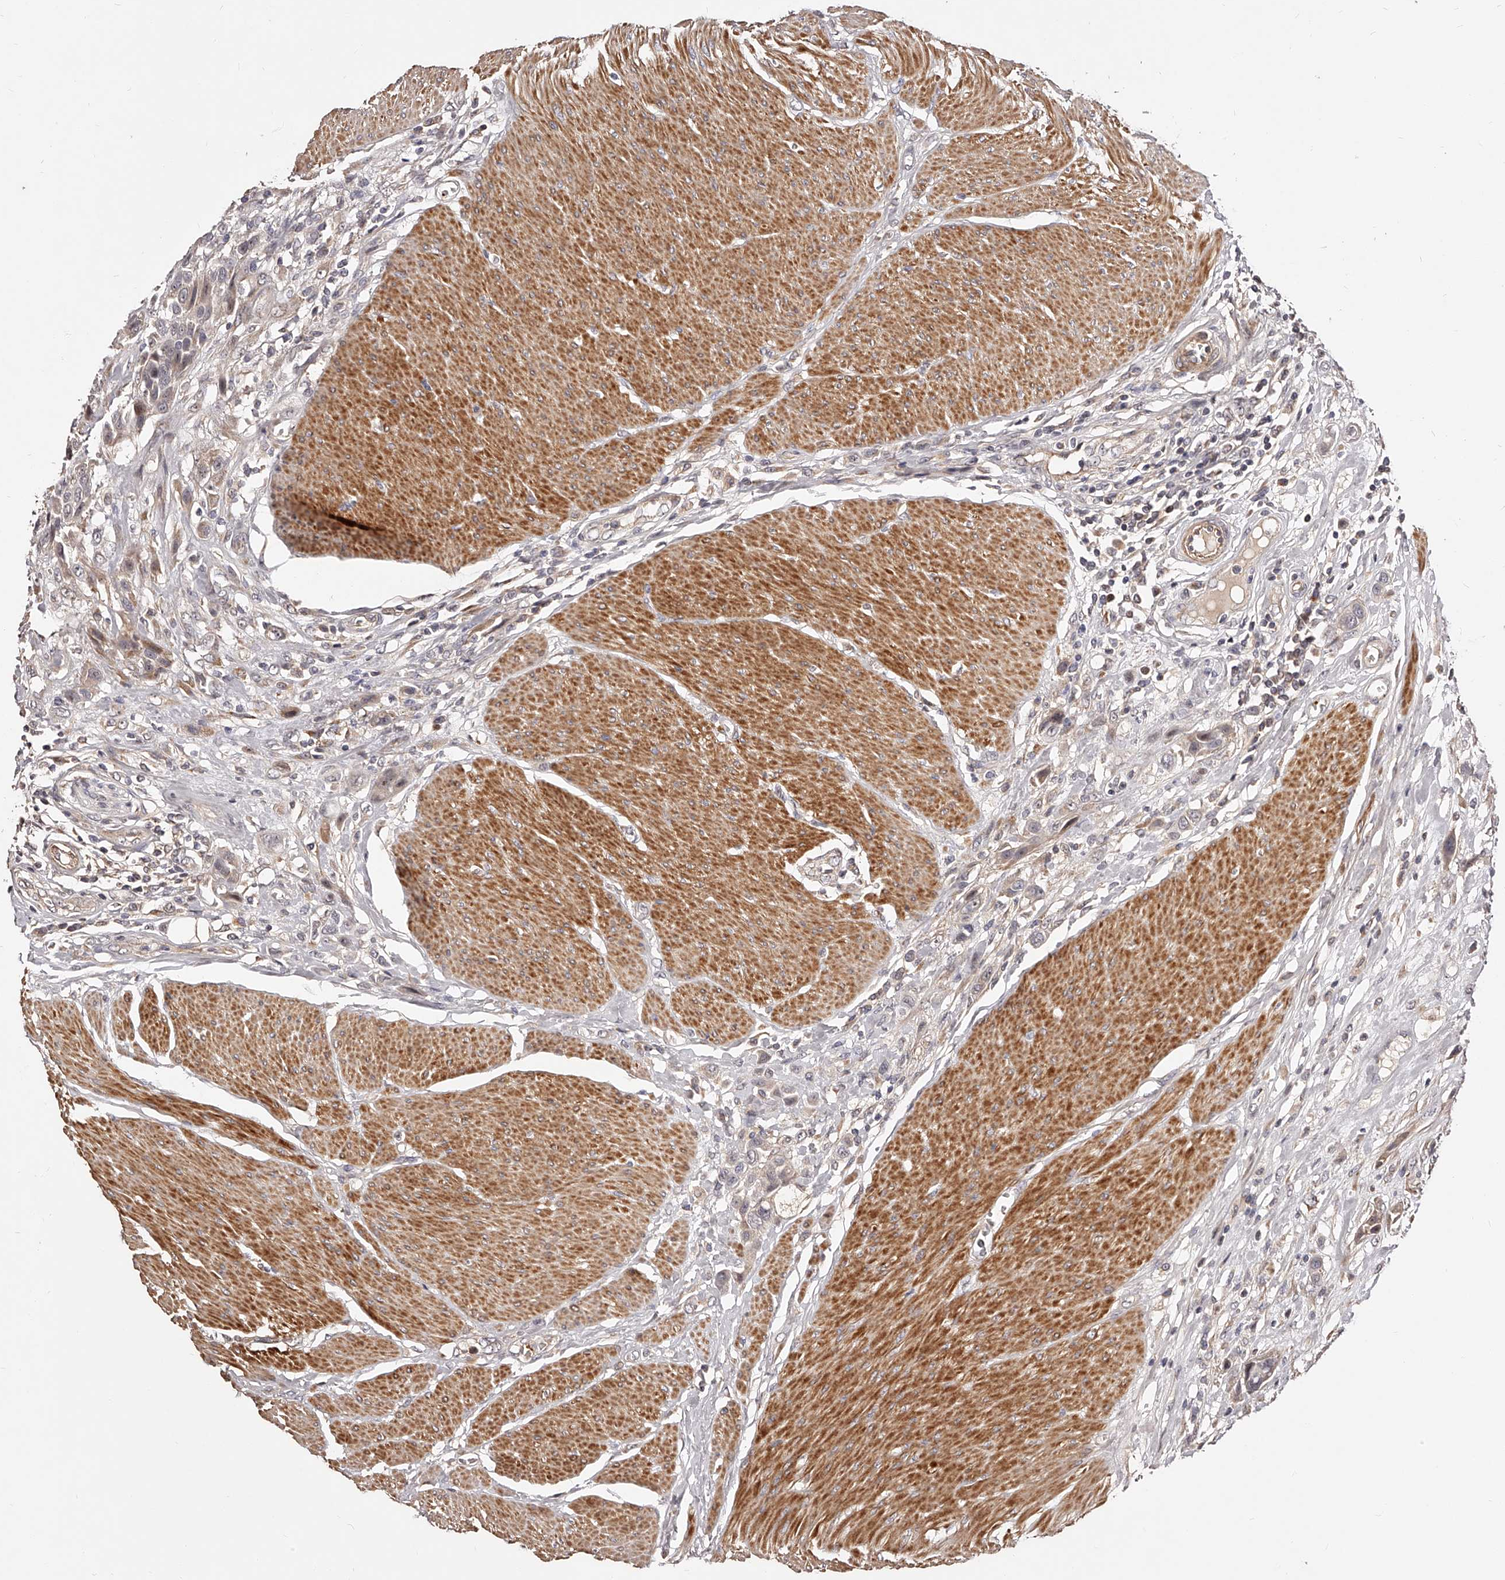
{"staining": {"intensity": "negative", "quantity": "none", "location": "none"}, "tissue": "urothelial cancer", "cell_type": "Tumor cells", "image_type": "cancer", "snomed": [{"axis": "morphology", "description": "Urothelial carcinoma, High grade"}, {"axis": "topography", "description": "Urinary bladder"}], "caption": "Immunohistochemistry histopathology image of human urothelial cancer stained for a protein (brown), which displays no positivity in tumor cells. (DAB (3,3'-diaminobenzidine) immunohistochemistry, high magnification).", "gene": "ZNF502", "patient": {"sex": "male", "age": 50}}